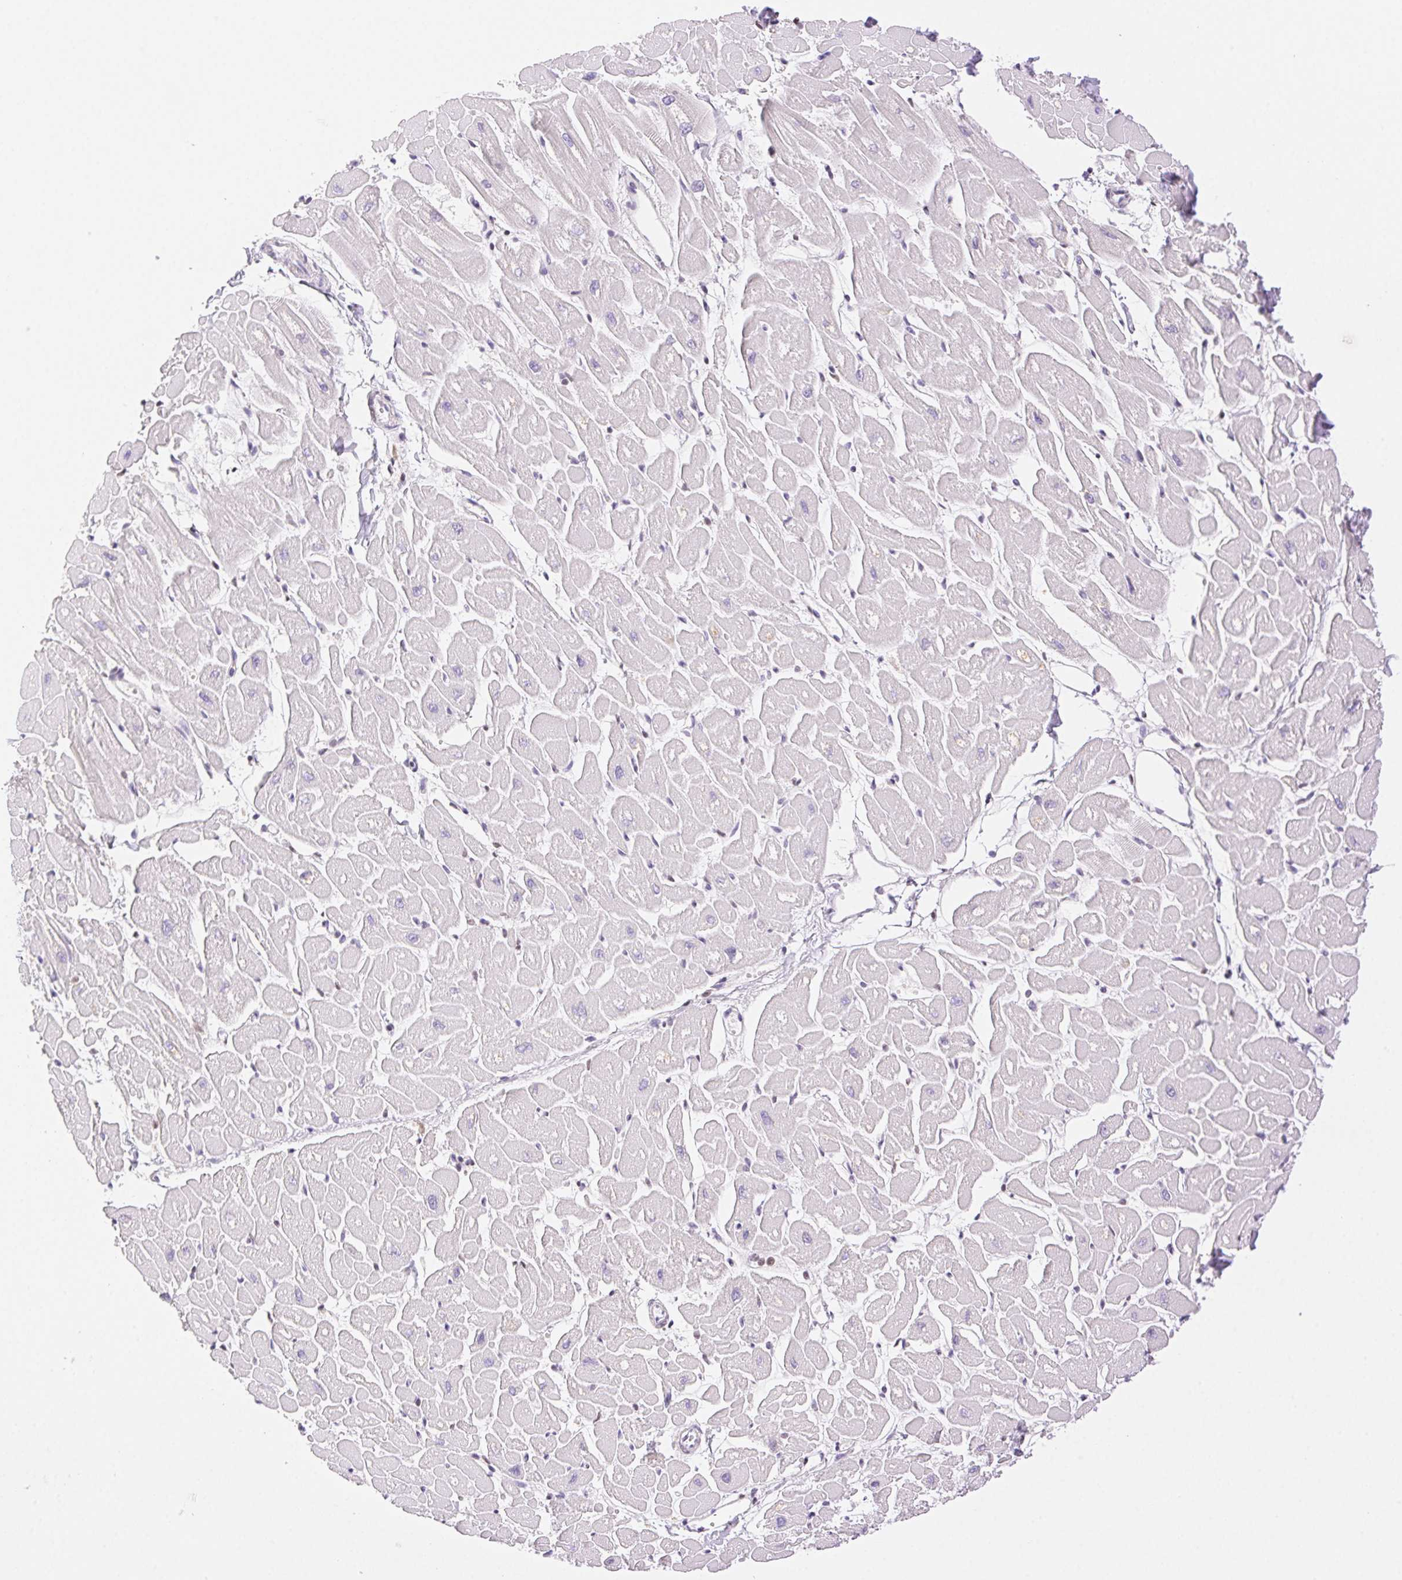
{"staining": {"intensity": "moderate", "quantity": "<25%", "location": "nuclear"}, "tissue": "heart muscle", "cell_type": "Cardiomyocytes", "image_type": "normal", "snomed": [{"axis": "morphology", "description": "Normal tissue, NOS"}, {"axis": "topography", "description": "Heart"}], "caption": "Moderate nuclear staining is identified in approximately <25% of cardiomyocytes in unremarkable heart muscle. The staining was performed using DAB to visualize the protein expression in brown, while the nuclei were stained in blue with hematoxylin (Magnification: 20x).", "gene": "H2AZ1", "patient": {"sex": "male", "age": 57}}